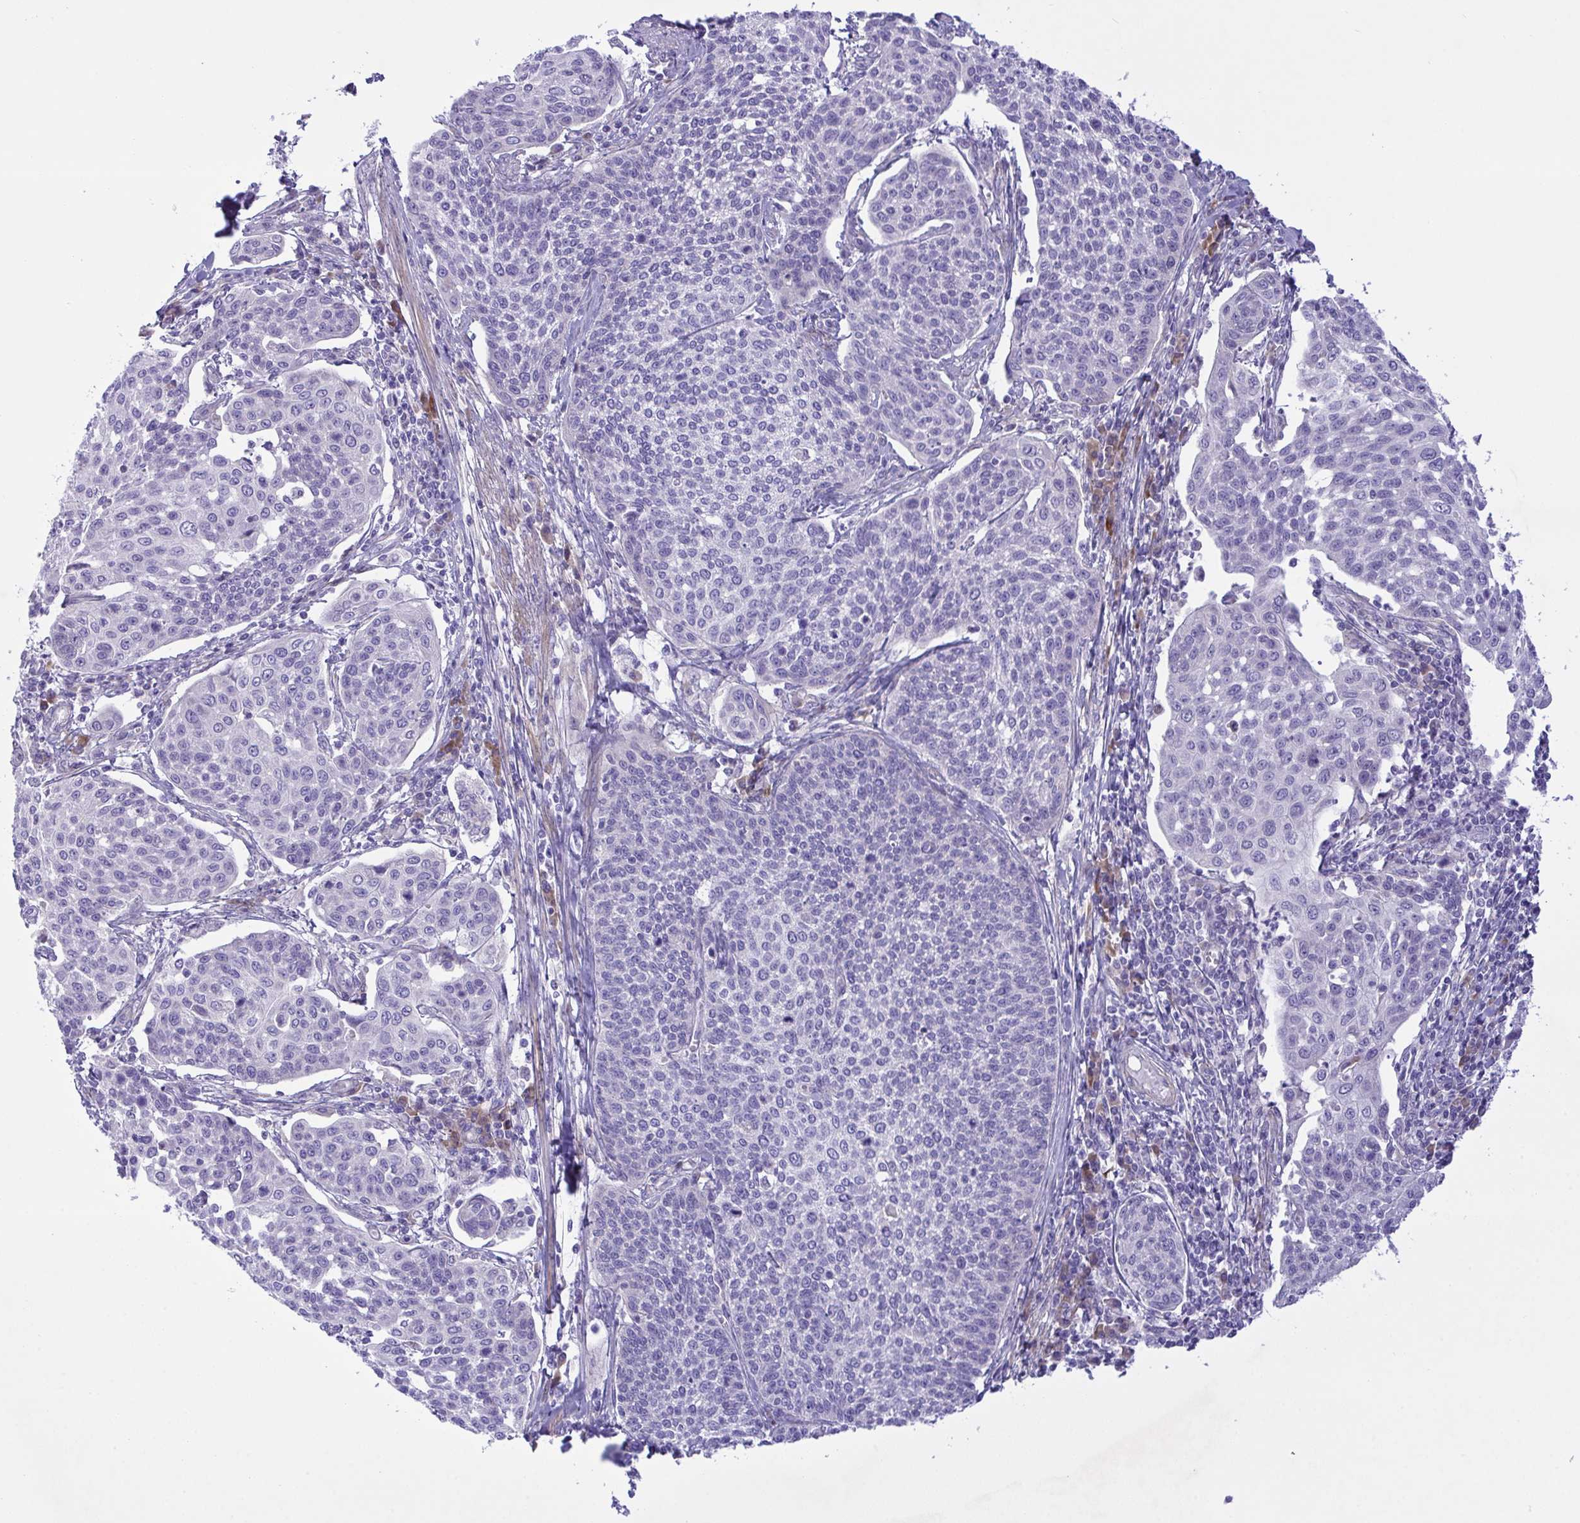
{"staining": {"intensity": "negative", "quantity": "none", "location": "none"}, "tissue": "cervical cancer", "cell_type": "Tumor cells", "image_type": "cancer", "snomed": [{"axis": "morphology", "description": "Squamous cell carcinoma, NOS"}, {"axis": "topography", "description": "Cervix"}], "caption": "Squamous cell carcinoma (cervical) stained for a protein using IHC reveals no positivity tumor cells.", "gene": "FAM86B1", "patient": {"sex": "female", "age": 34}}